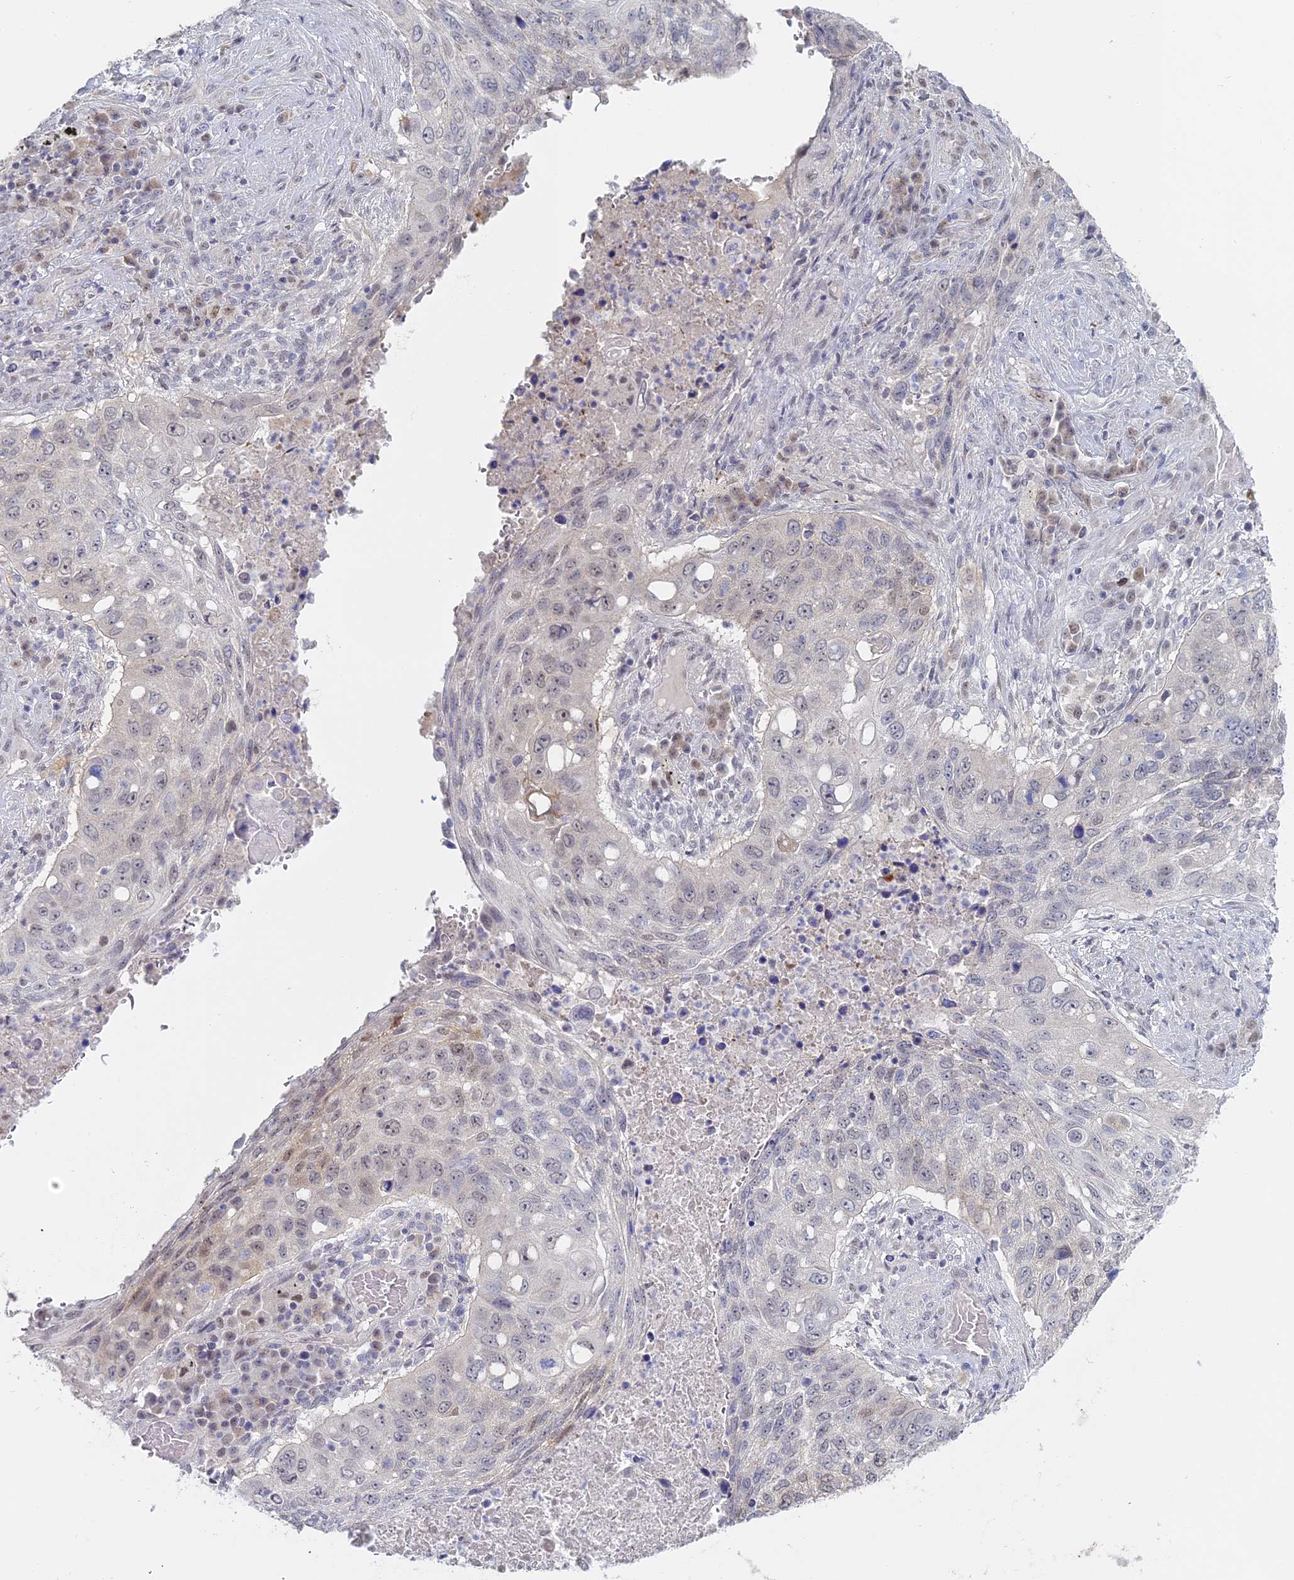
{"staining": {"intensity": "weak", "quantity": "<25%", "location": "nuclear"}, "tissue": "lung cancer", "cell_type": "Tumor cells", "image_type": "cancer", "snomed": [{"axis": "morphology", "description": "Squamous cell carcinoma, NOS"}, {"axis": "topography", "description": "Lung"}], "caption": "Immunohistochemistry of lung squamous cell carcinoma demonstrates no expression in tumor cells. The staining was performed using DAB to visualize the protein expression in brown, while the nuclei were stained in blue with hematoxylin (Magnification: 20x).", "gene": "THAP4", "patient": {"sex": "female", "age": 63}}